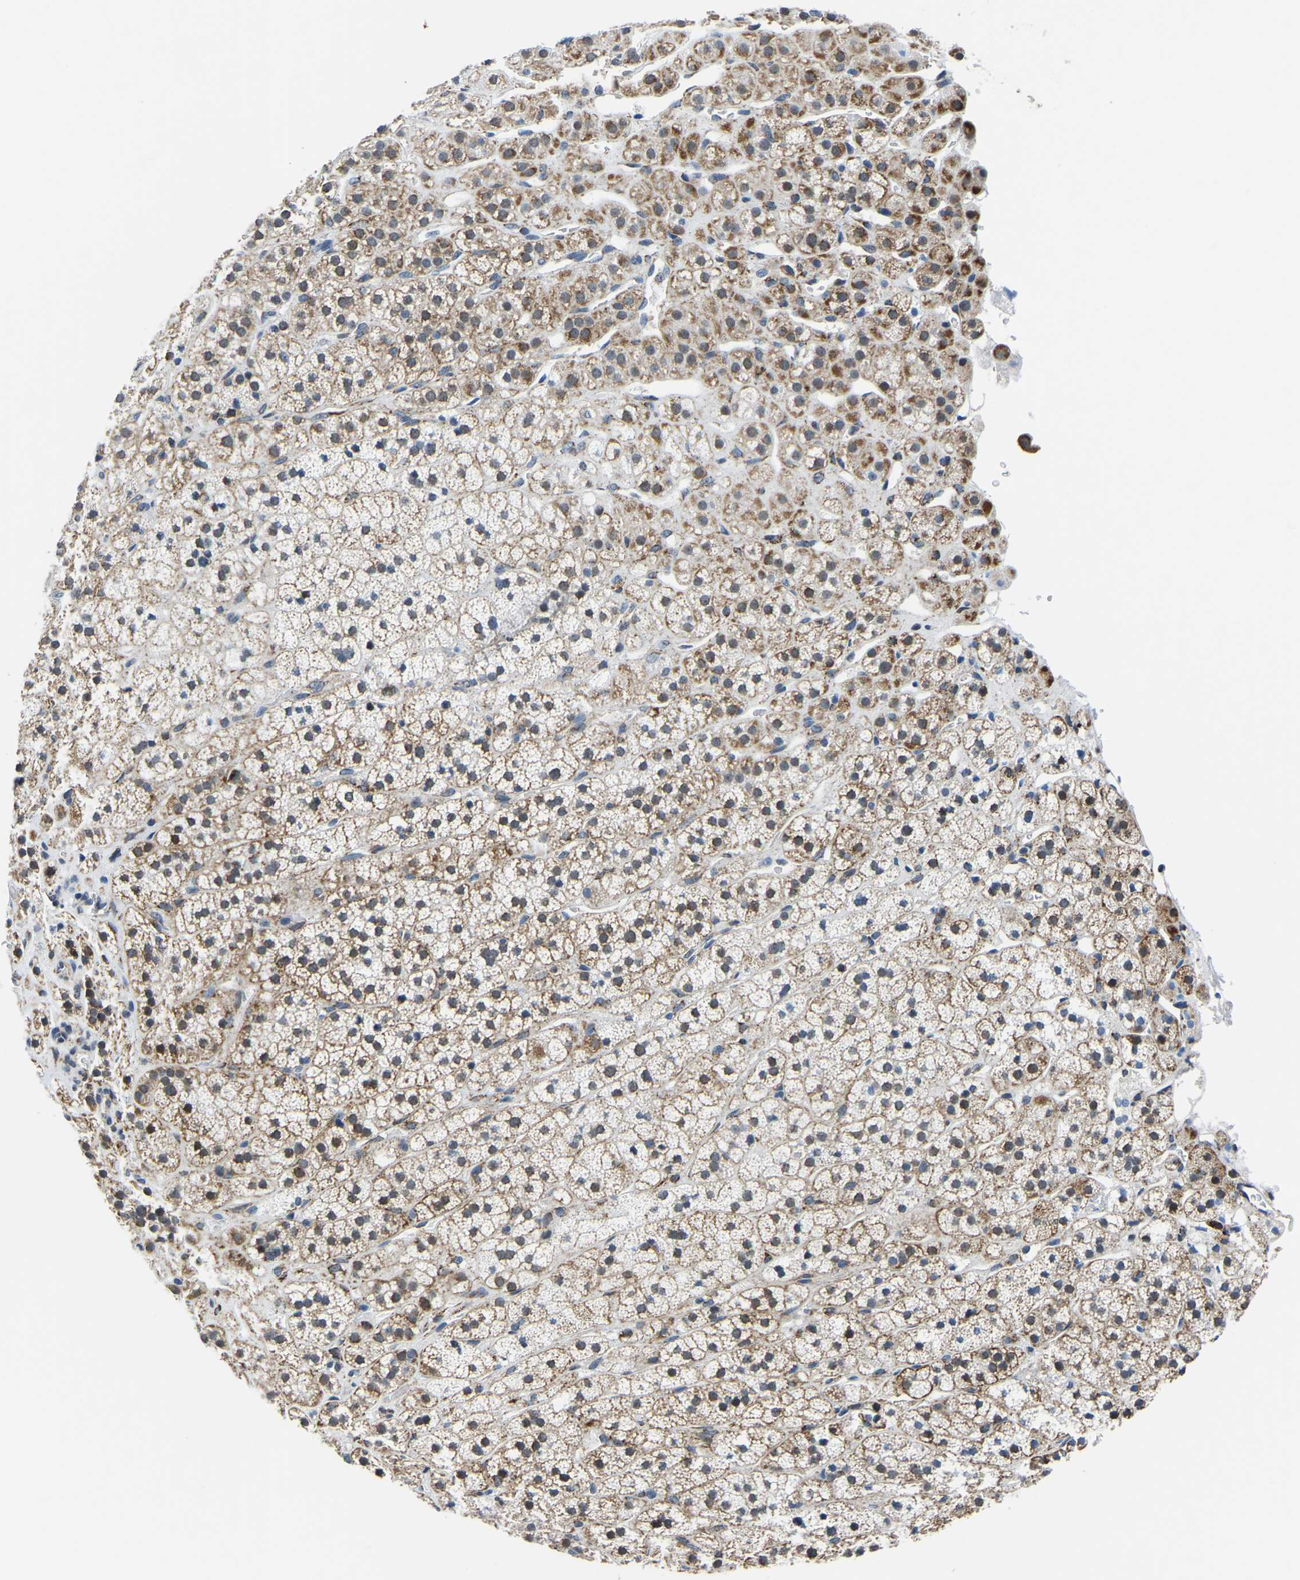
{"staining": {"intensity": "moderate", "quantity": ">75%", "location": "cytoplasmic/membranous,nuclear"}, "tissue": "adrenal gland", "cell_type": "Glandular cells", "image_type": "normal", "snomed": [{"axis": "morphology", "description": "Normal tissue, NOS"}, {"axis": "topography", "description": "Adrenal gland"}], "caption": "Glandular cells show moderate cytoplasmic/membranous,nuclear staining in about >75% of cells in benign adrenal gland.", "gene": "BNIP3L", "patient": {"sex": "male", "age": 56}}